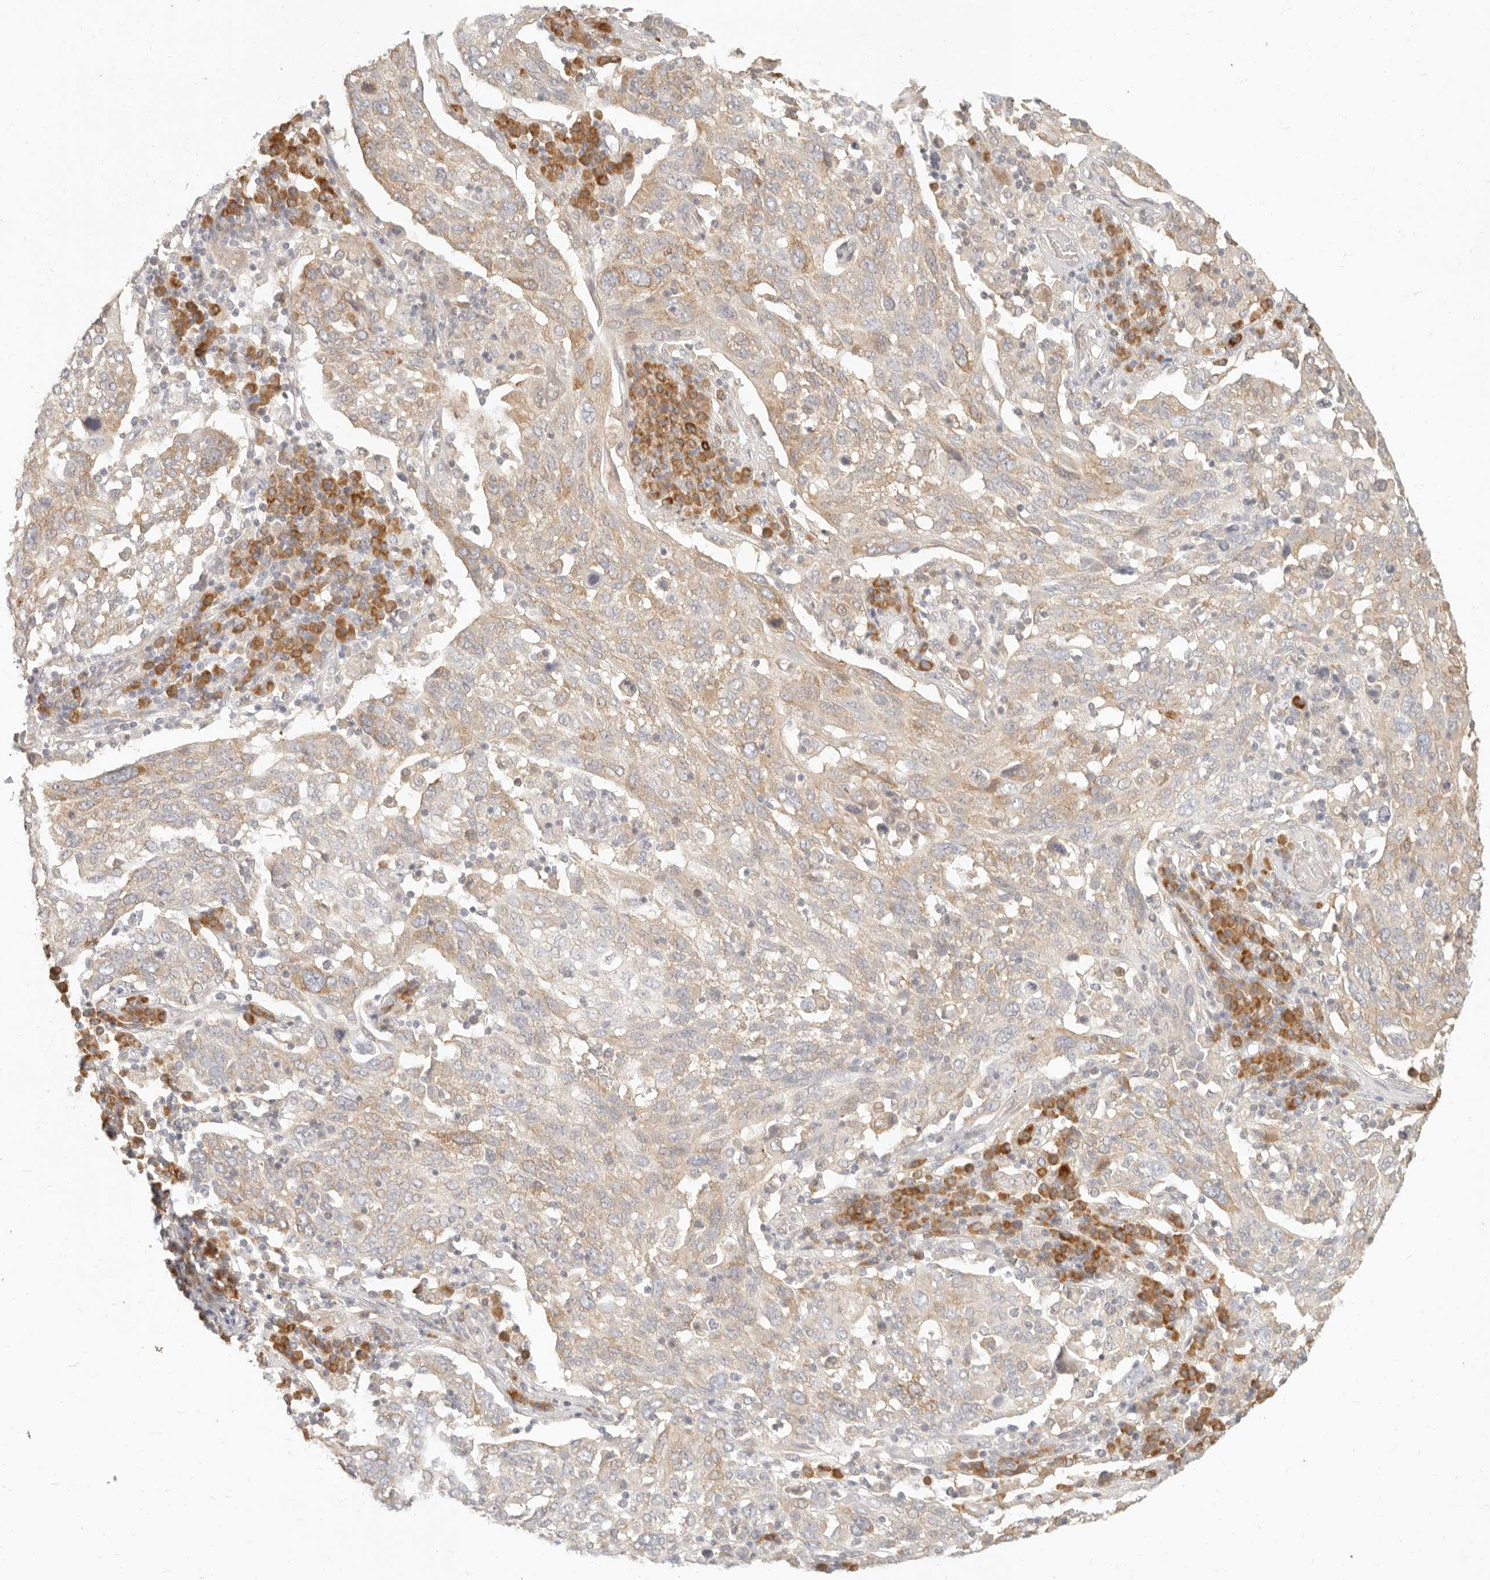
{"staining": {"intensity": "weak", "quantity": "25%-75%", "location": "cytoplasmic/membranous"}, "tissue": "lung cancer", "cell_type": "Tumor cells", "image_type": "cancer", "snomed": [{"axis": "morphology", "description": "Squamous cell carcinoma, NOS"}, {"axis": "topography", "description": "Lung"}], "caption": "This micrograph exhibits immunohistochemistry staining of human squamous cell carcinoma (lung), with low weak cytoplasmic/membranous positivity in approximately 25%-75% of tumor cells.", "gene": "PABPC4", "patient": {"sex": "male", "age": 65}}